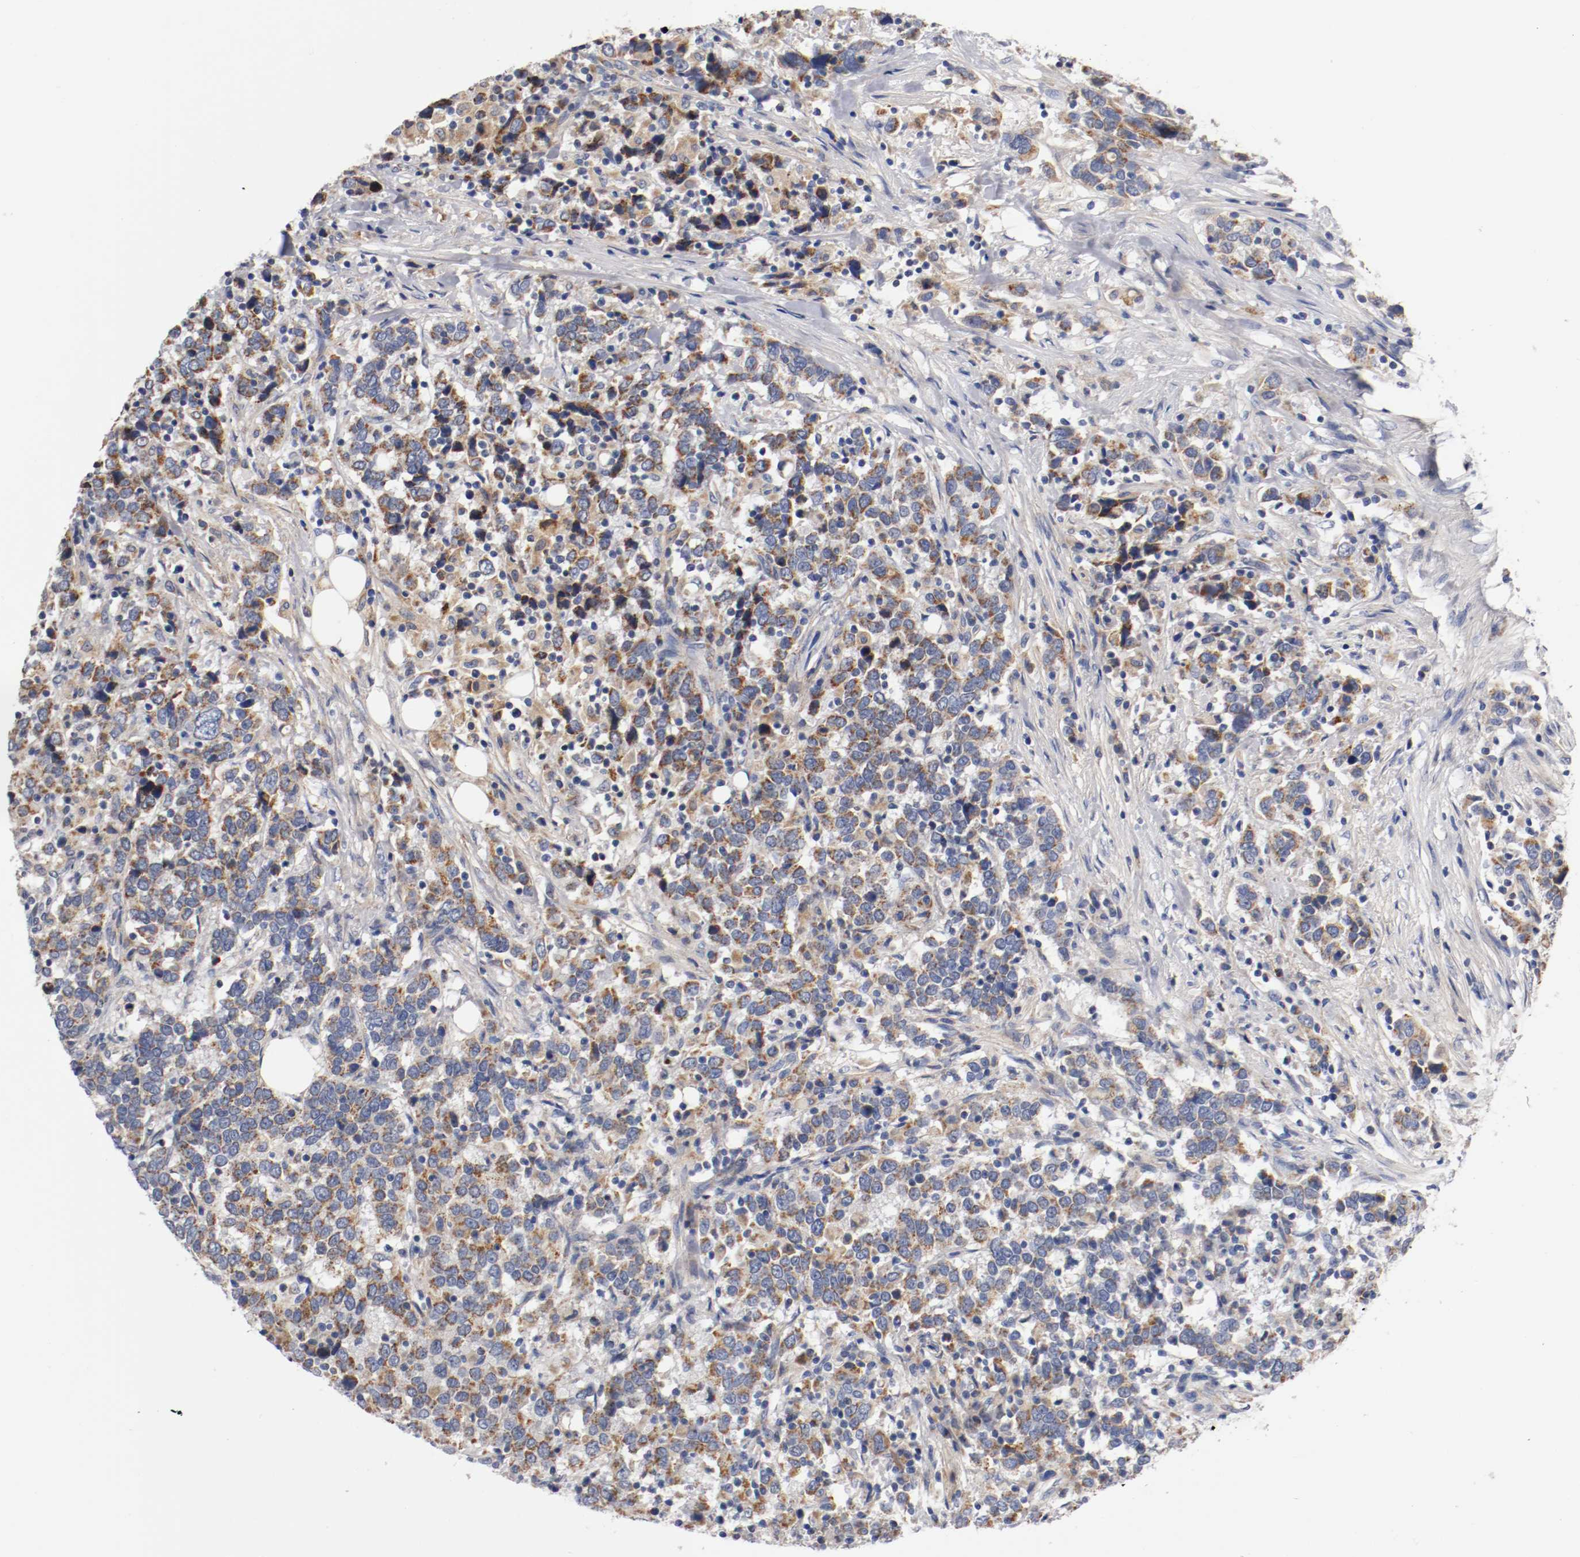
{"staining": {"intensity": "moderate", "quantity": "25%-75%", "location": "cytoplasmic/membranous"}, "tissue": "urothelial cancer", "cell_type": "Tumor cells", "image_type": "cancer", "snomed": [{"axis": "morphology", "description": "Urothelial carcinoma, High grade"}, {"axis": "topography", "description": "Urinary bladder"}], "caption": "Protein positivity by immunohistochemistry (IHC) exhibits moderate cytoplasmic/membranous expression in approximately 25%-75% of tumor cells in urothelial cancer.", "gene": "PCSK6", "patient": {"sex": "male", "age": 61}}